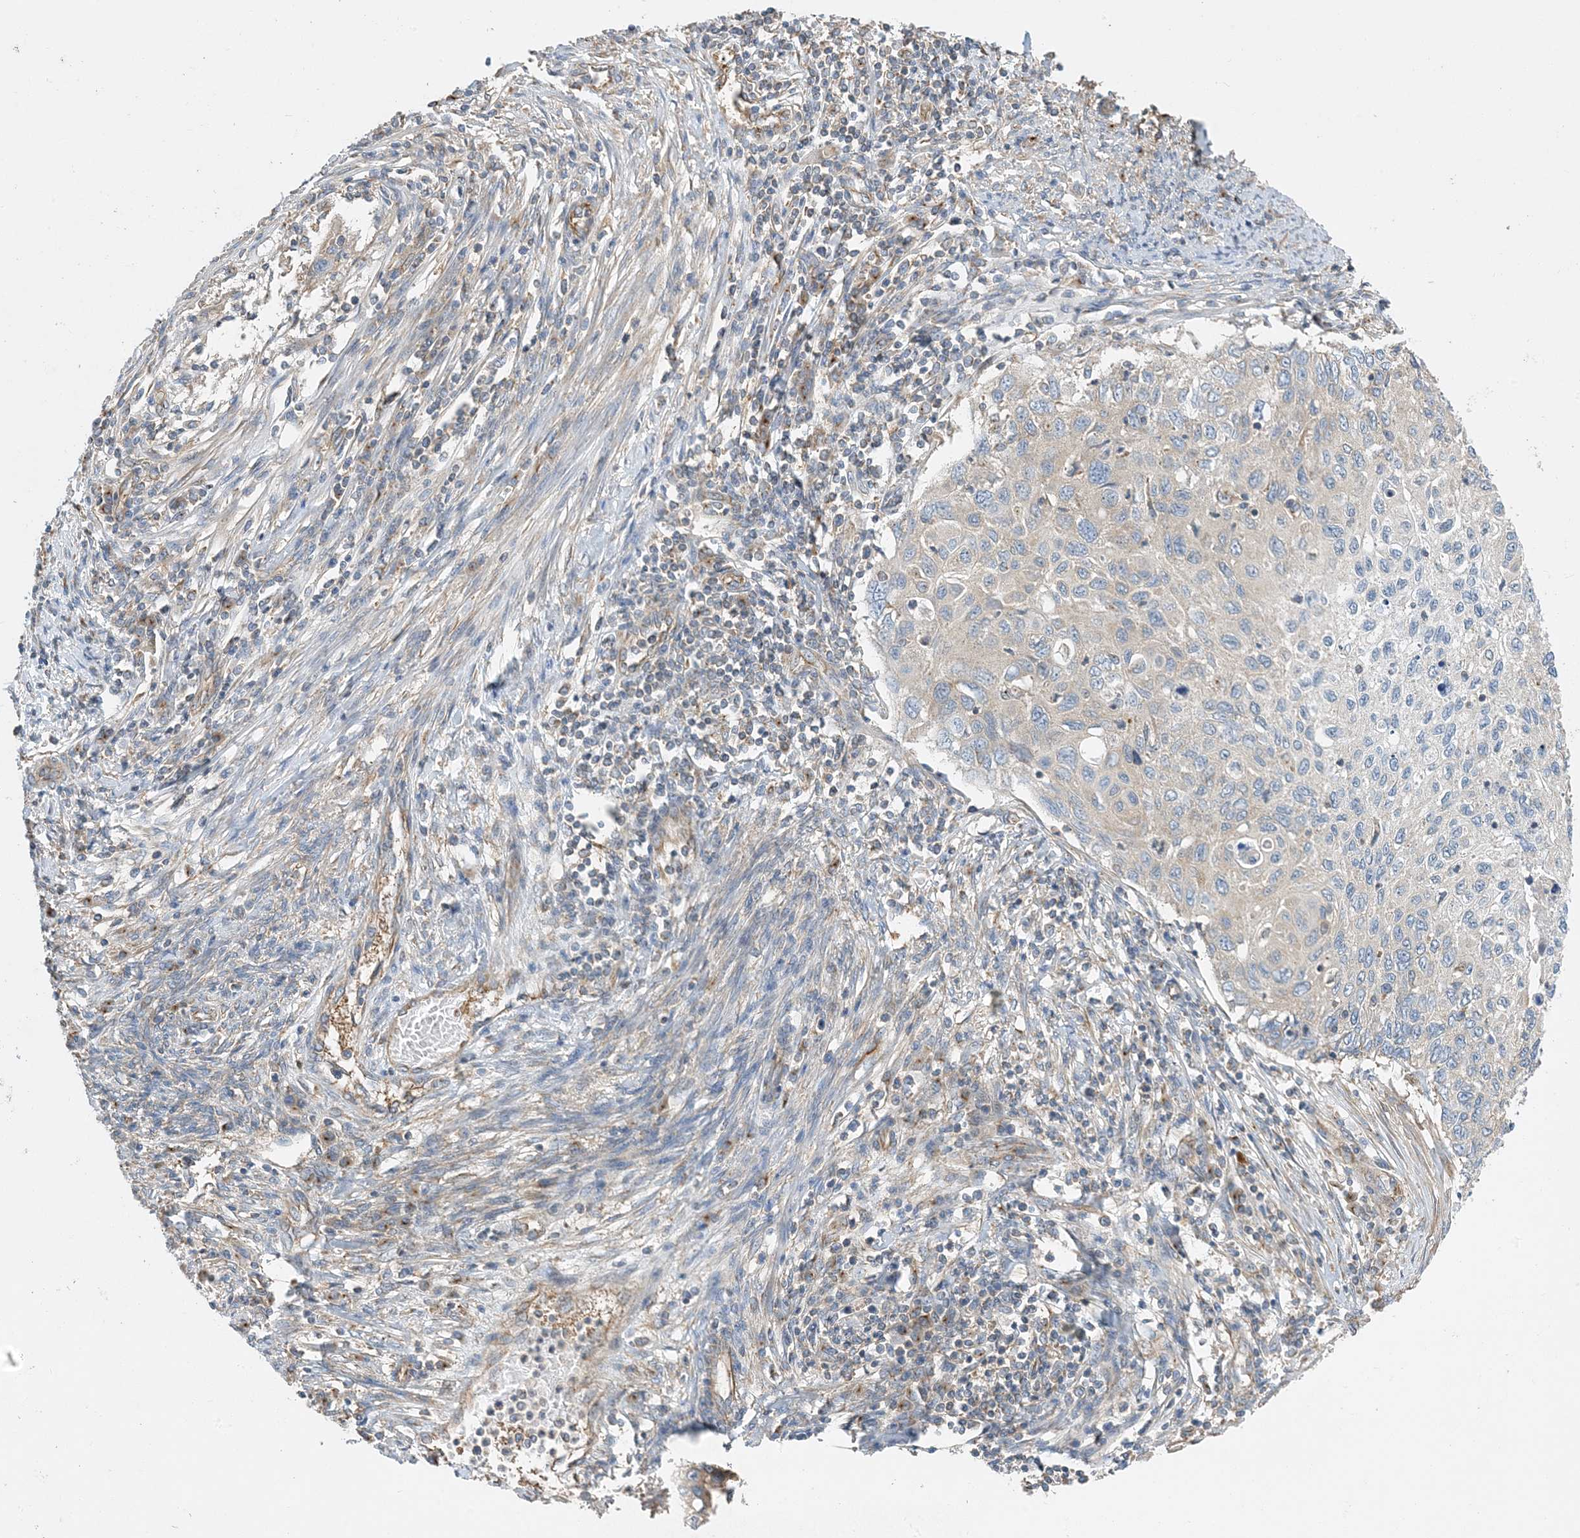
{"staining": {"intensity": "negative", "quantity": "none", "location": "none"}, "tissue": "cervical cancer", "cell_type": "Tumor cells", "image_type": "cancer", "snomed": [{"axis": "morphology", "description": "Squamous cell carcinoma, NOS"}, {"axis": "topography", "description": "Cervix"}], "caption": "A histopathology image of human squamous cell carcinoma (cervical) is negative for staining in tumor cells. (DAB (3,3'-diaminobenzidine) immunohistochemistry (IHC) with hematoxylin counter stain).", "gene": "SIDT1", "patient": {"sex": "female", "age": 70}}